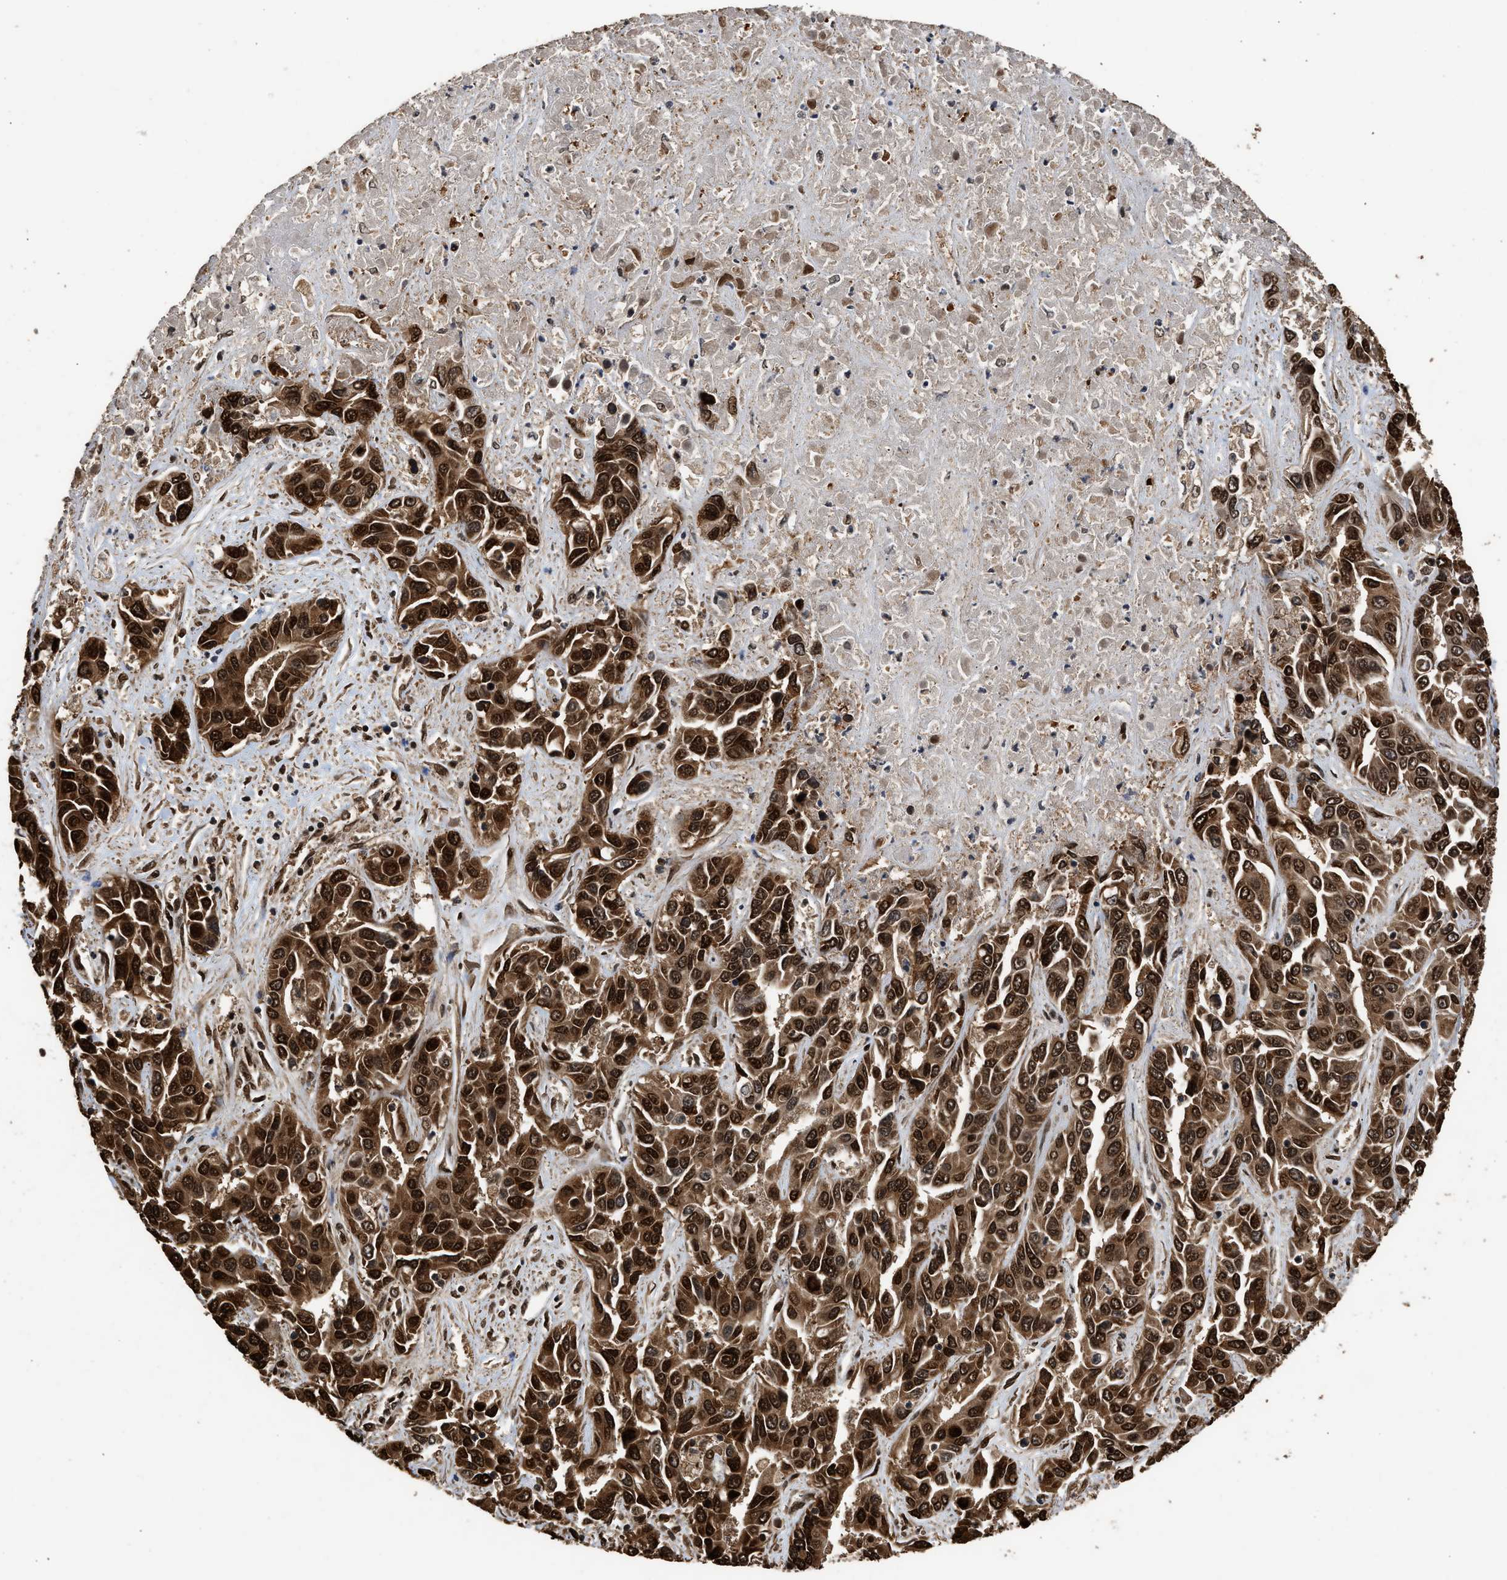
{"staining": {"intensity": "strong", "quantity": ">75%", "location": "cytoplasmic/membranous,nuclear"}, "tissue": "liver cancer", "cell_type": "Tumor cells", "image_type": "cancer", "snomed": [{"axis": "morphology", "description": "Cholangiocarcinoma"}, {"axis": "topography", "description": "Liver"}], "caption": "DAB immunohistochemical staining of liver cancer demonstrates strong cytoplasmic/membranous and nuclear protein staining in about >75% of tumor cells.", "gene": "PPP4R3B", "patient": {"sex": "female", "age": 52}}